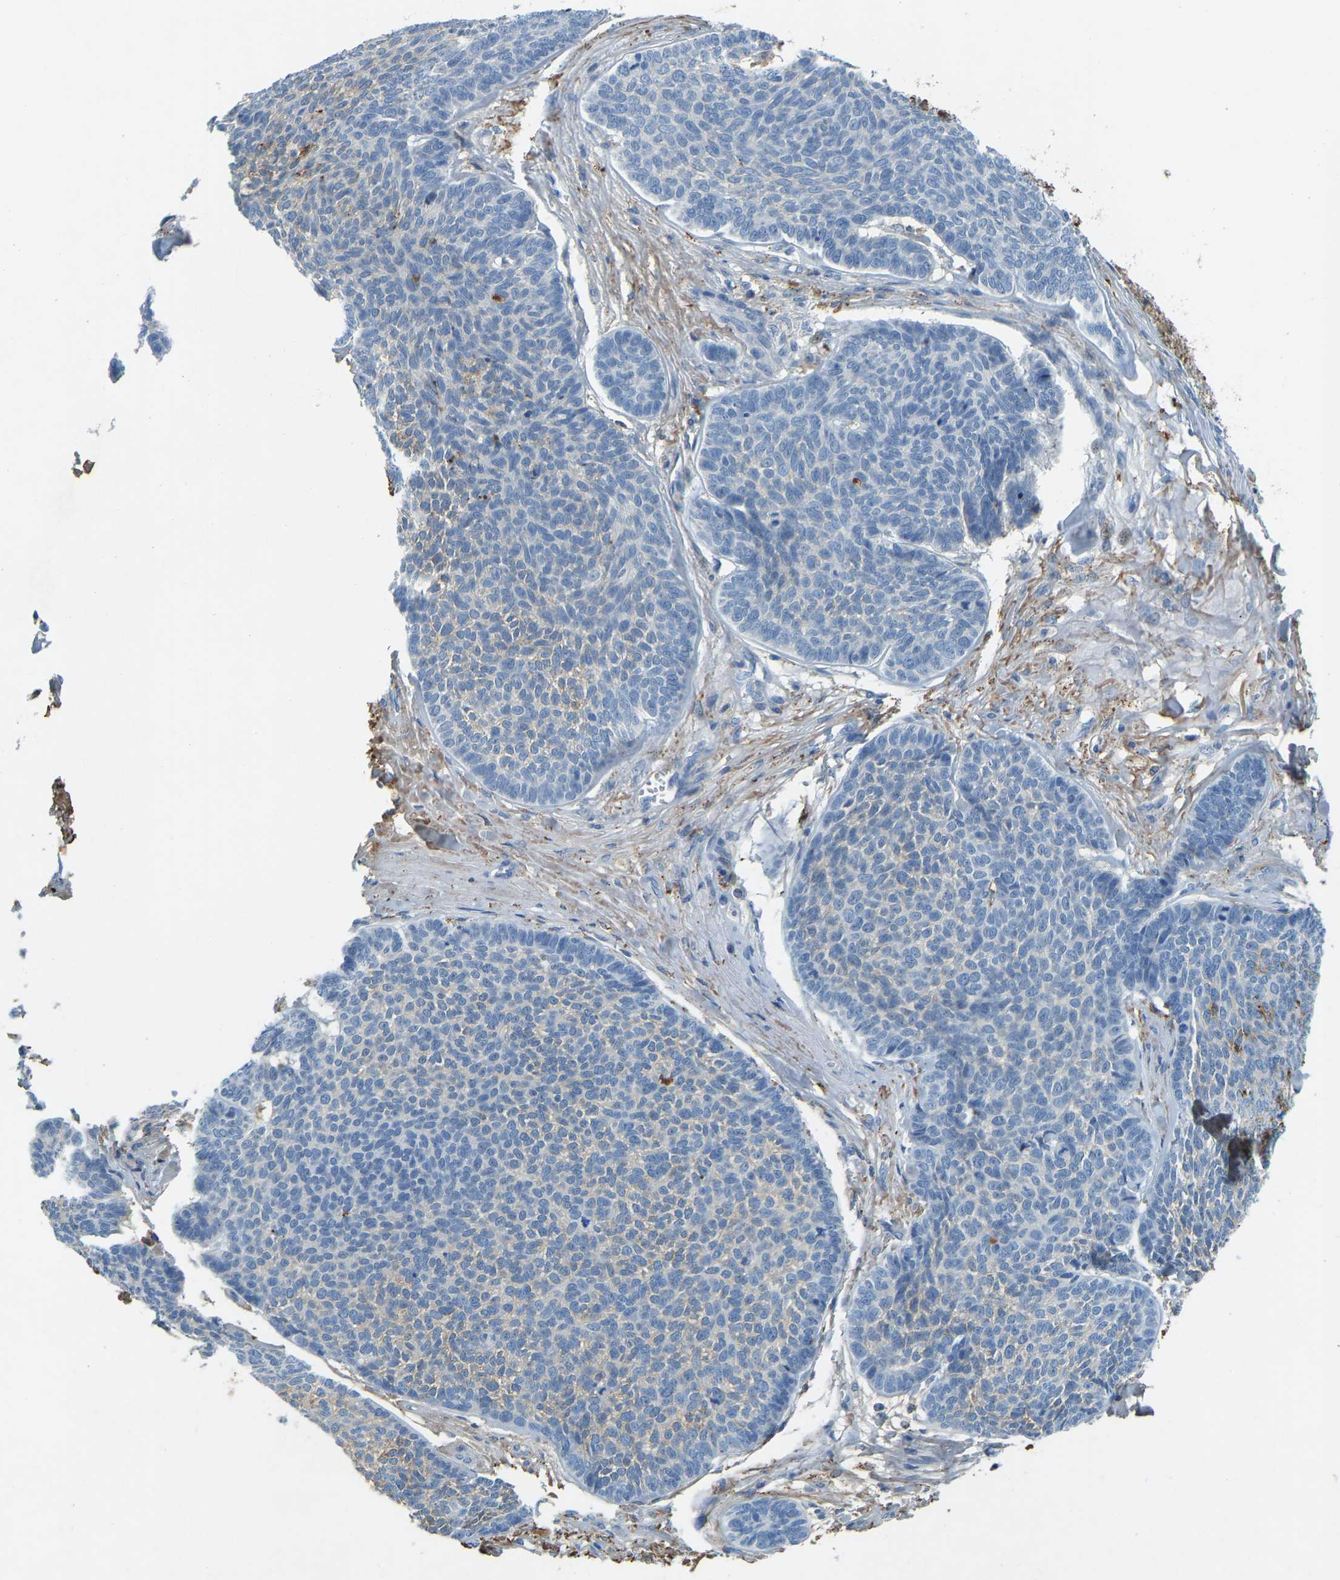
{"staining": {"intensity": "negative", "quantity": "none", "location": "none"}, "tissue": "skin cancer", "cell_type": "Tumor cells", "image_type": "cancer", "snomed": [{"axis": "morphology", "description": "Basal cell carcinoma"}, {"axis": "topography", "description": "Skin"}], "caption": "Photomicrograph shows no protein staining in tumor cells of skin cancer (basal cell carcinoma) tissue. (DAB (3,3'-diaminobenzidine) IHC, high magnification).", "gene": "THBS4", "patient": {"sex": "male", "age": 84}}